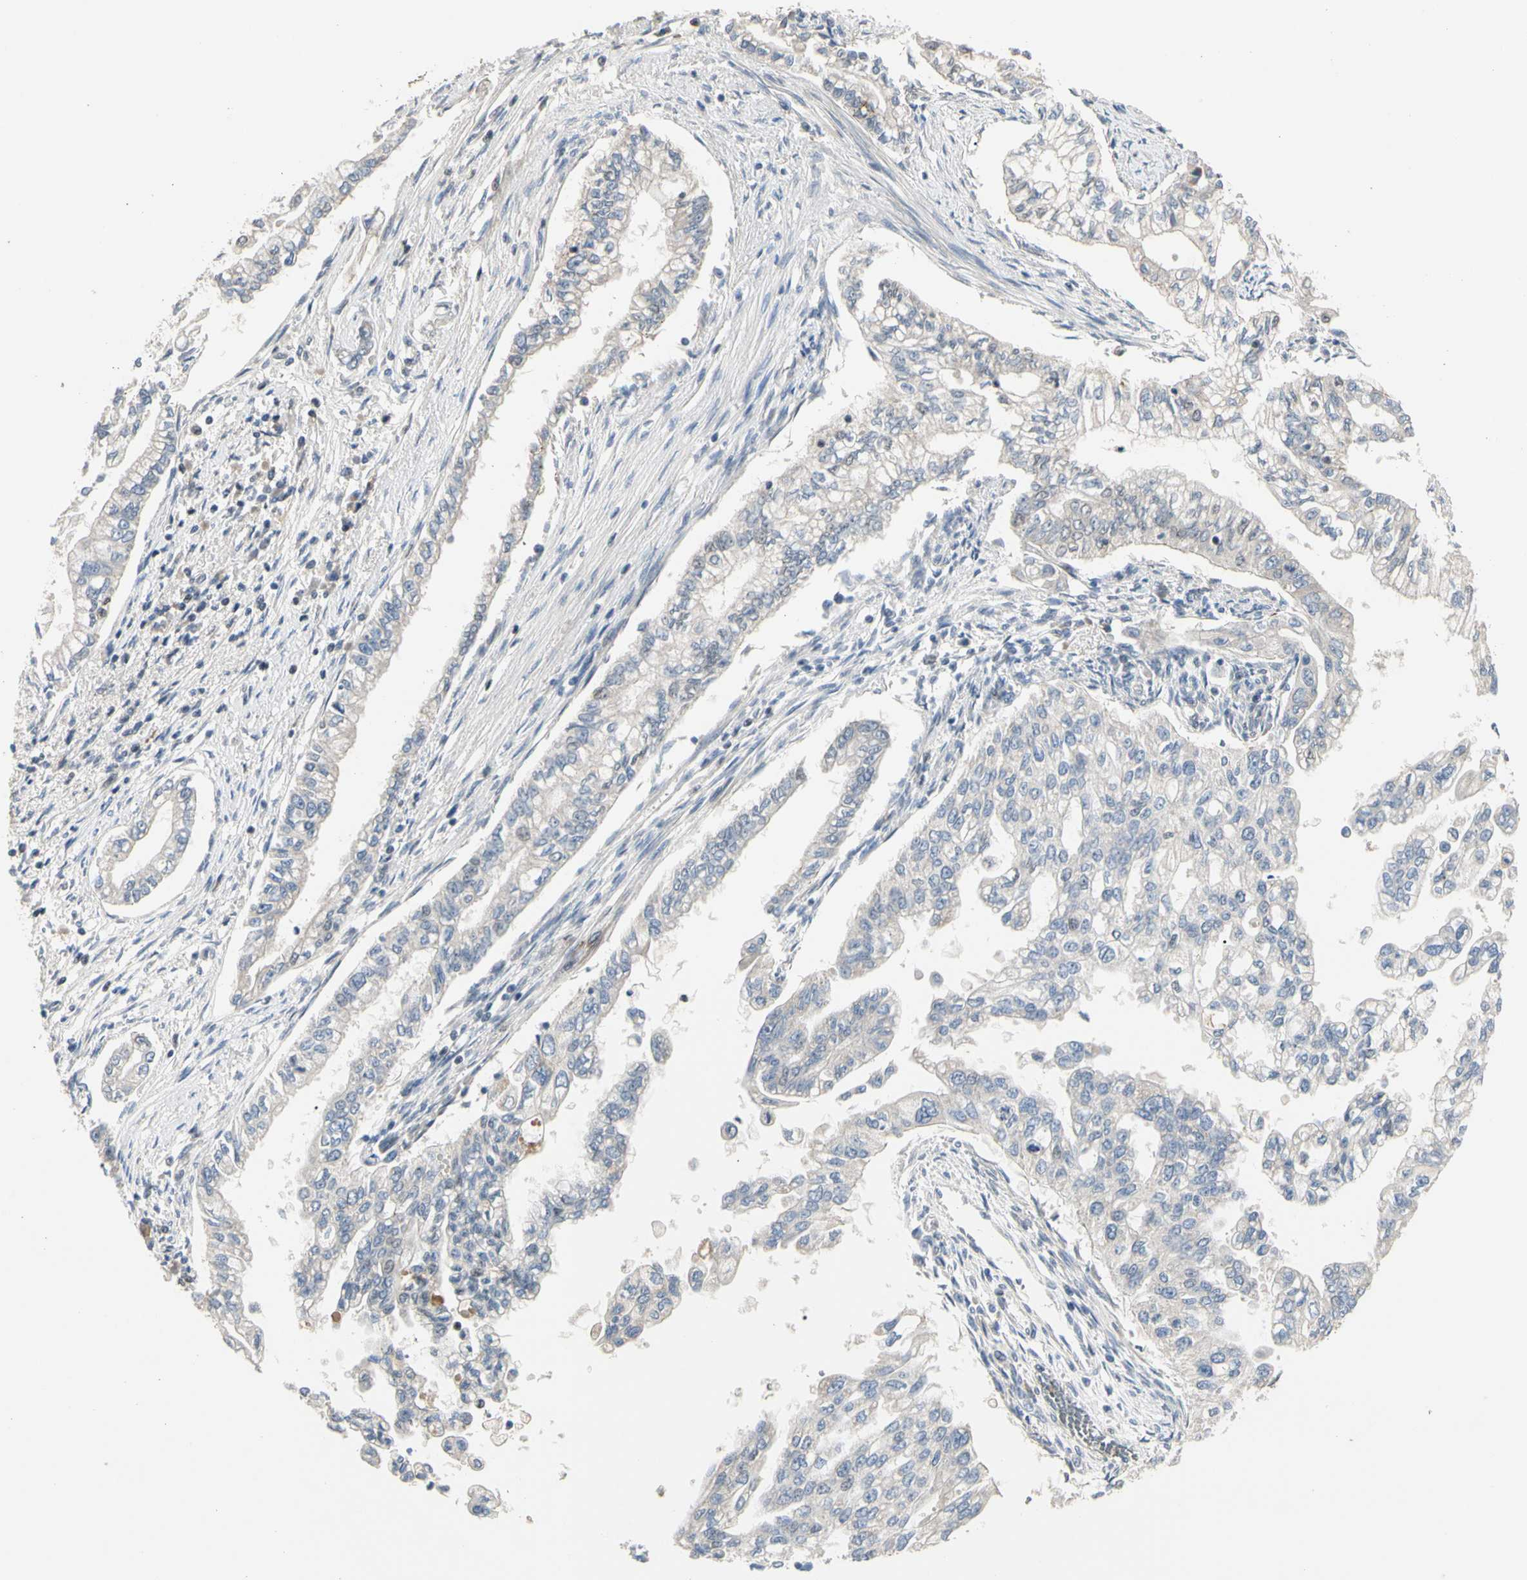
{"staining": {"intensity": "moderate", "quantity": "<25%", "location": "cytoplasmic/membranous"}, "tissue": "pancreatic cancer", "cell_type": "Tumor cells", "image_type": "cancer", "snomed": [{"axis": "morphology", "description": "Normal tissue, NOS"}, {"axis": "topography", "description": "Pancreas"}], "caption": "Tumor cells show moderate cytoplasmic/membranous staining in about <25% of cells in pancreatic cancer.", "gene": "GREM1", "patient": {"sex": "male", "age": 42}}